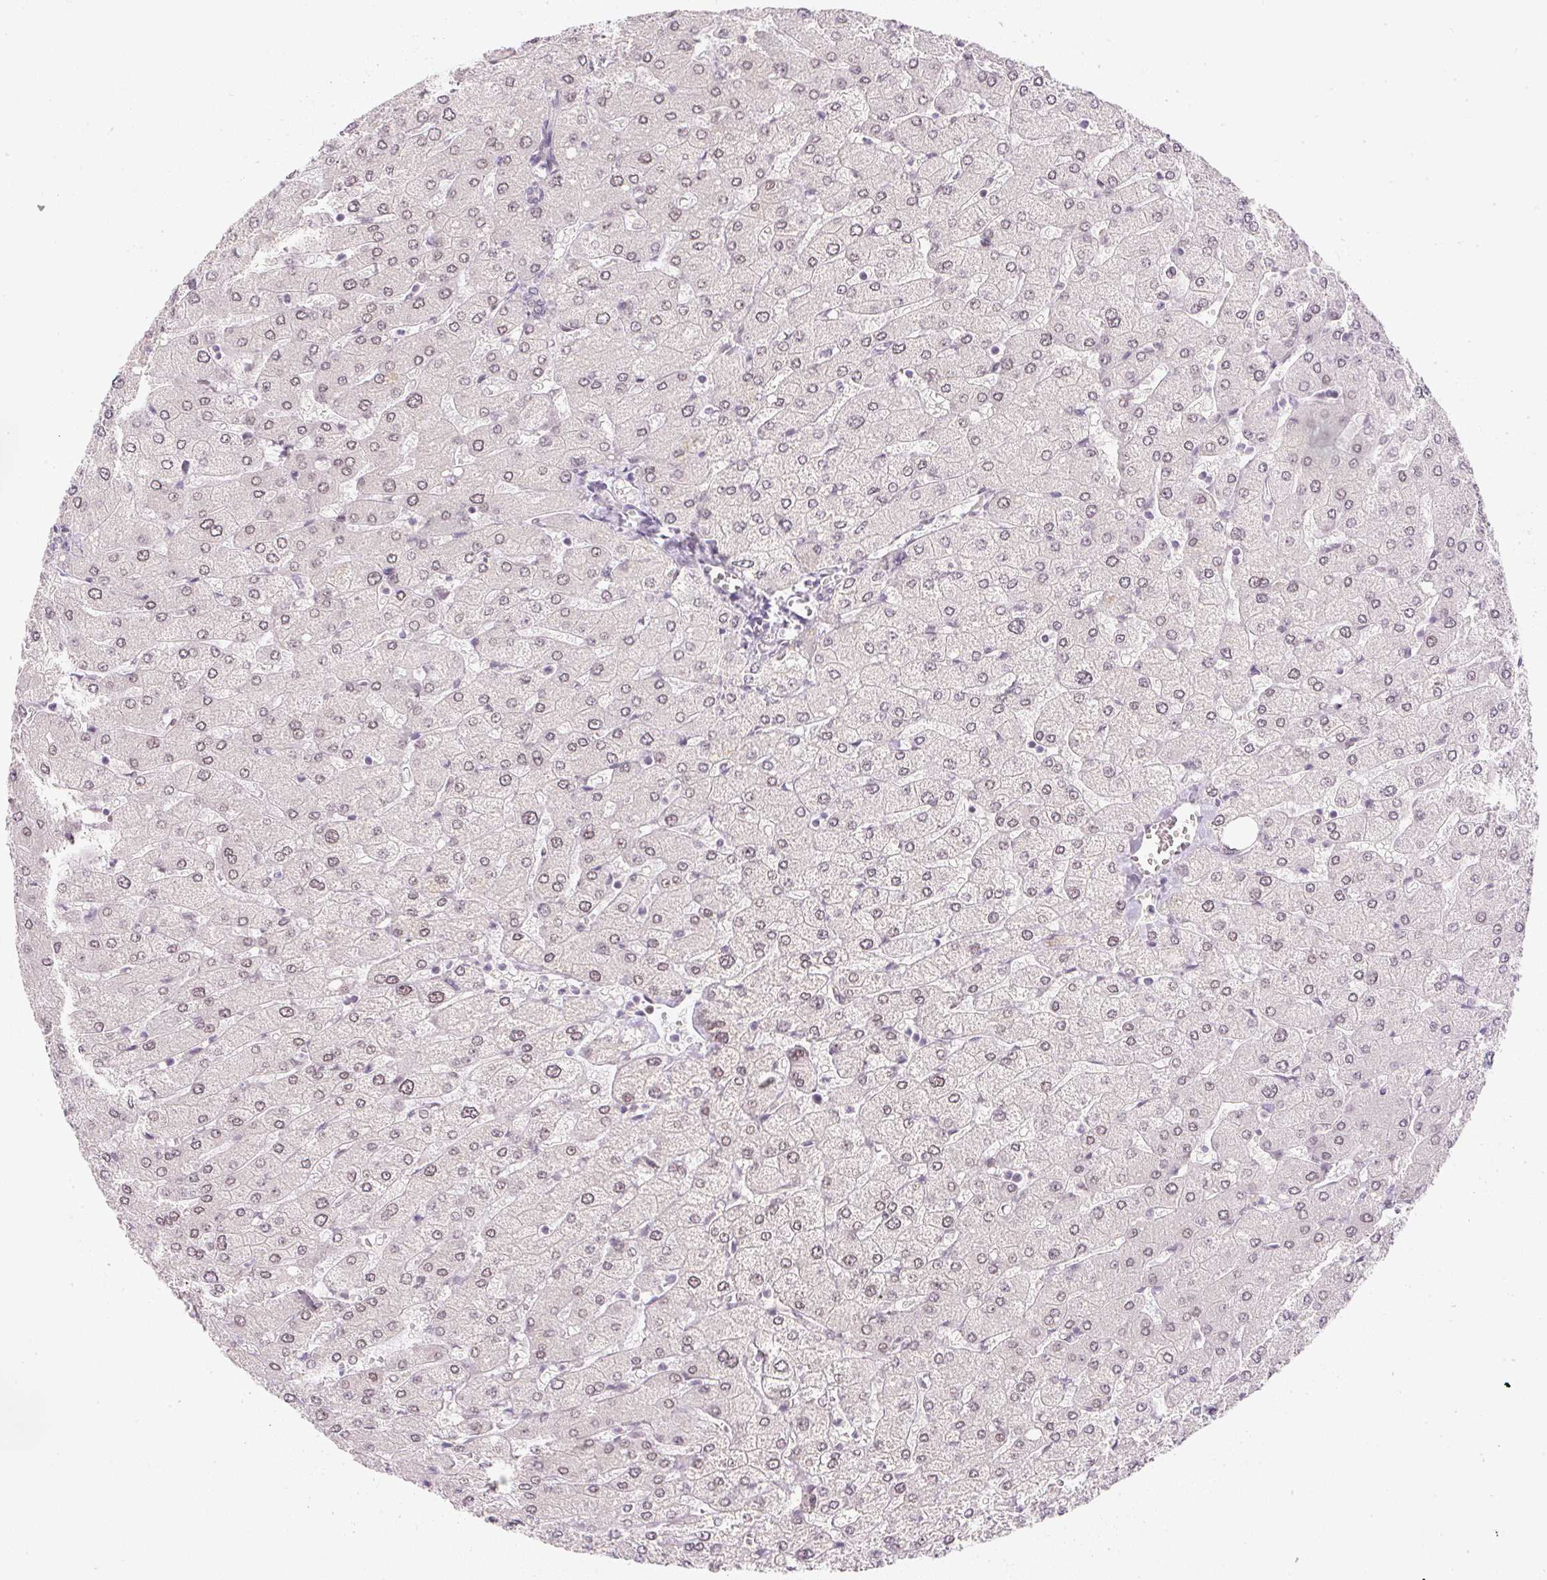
{"staining": {"intensity": "weak", "quantity": "25%-75%", "location": "nuclear"}, "tissue": "liver", "cell_type": "Cholangiocytes", "image_type": "normal", "snomed": [{"axis": "morphology", "description": "Normal tissue, NOS"}, {"axis": "topography", "description": "Liver"}], "caption": "Liver stained with a brown dye exhibits weak nuclear positive positivity in approximately 25%-75% of cholangiocytes.", "gene": "DPPA4", "patient": {"sex": "male", "age": 55}}